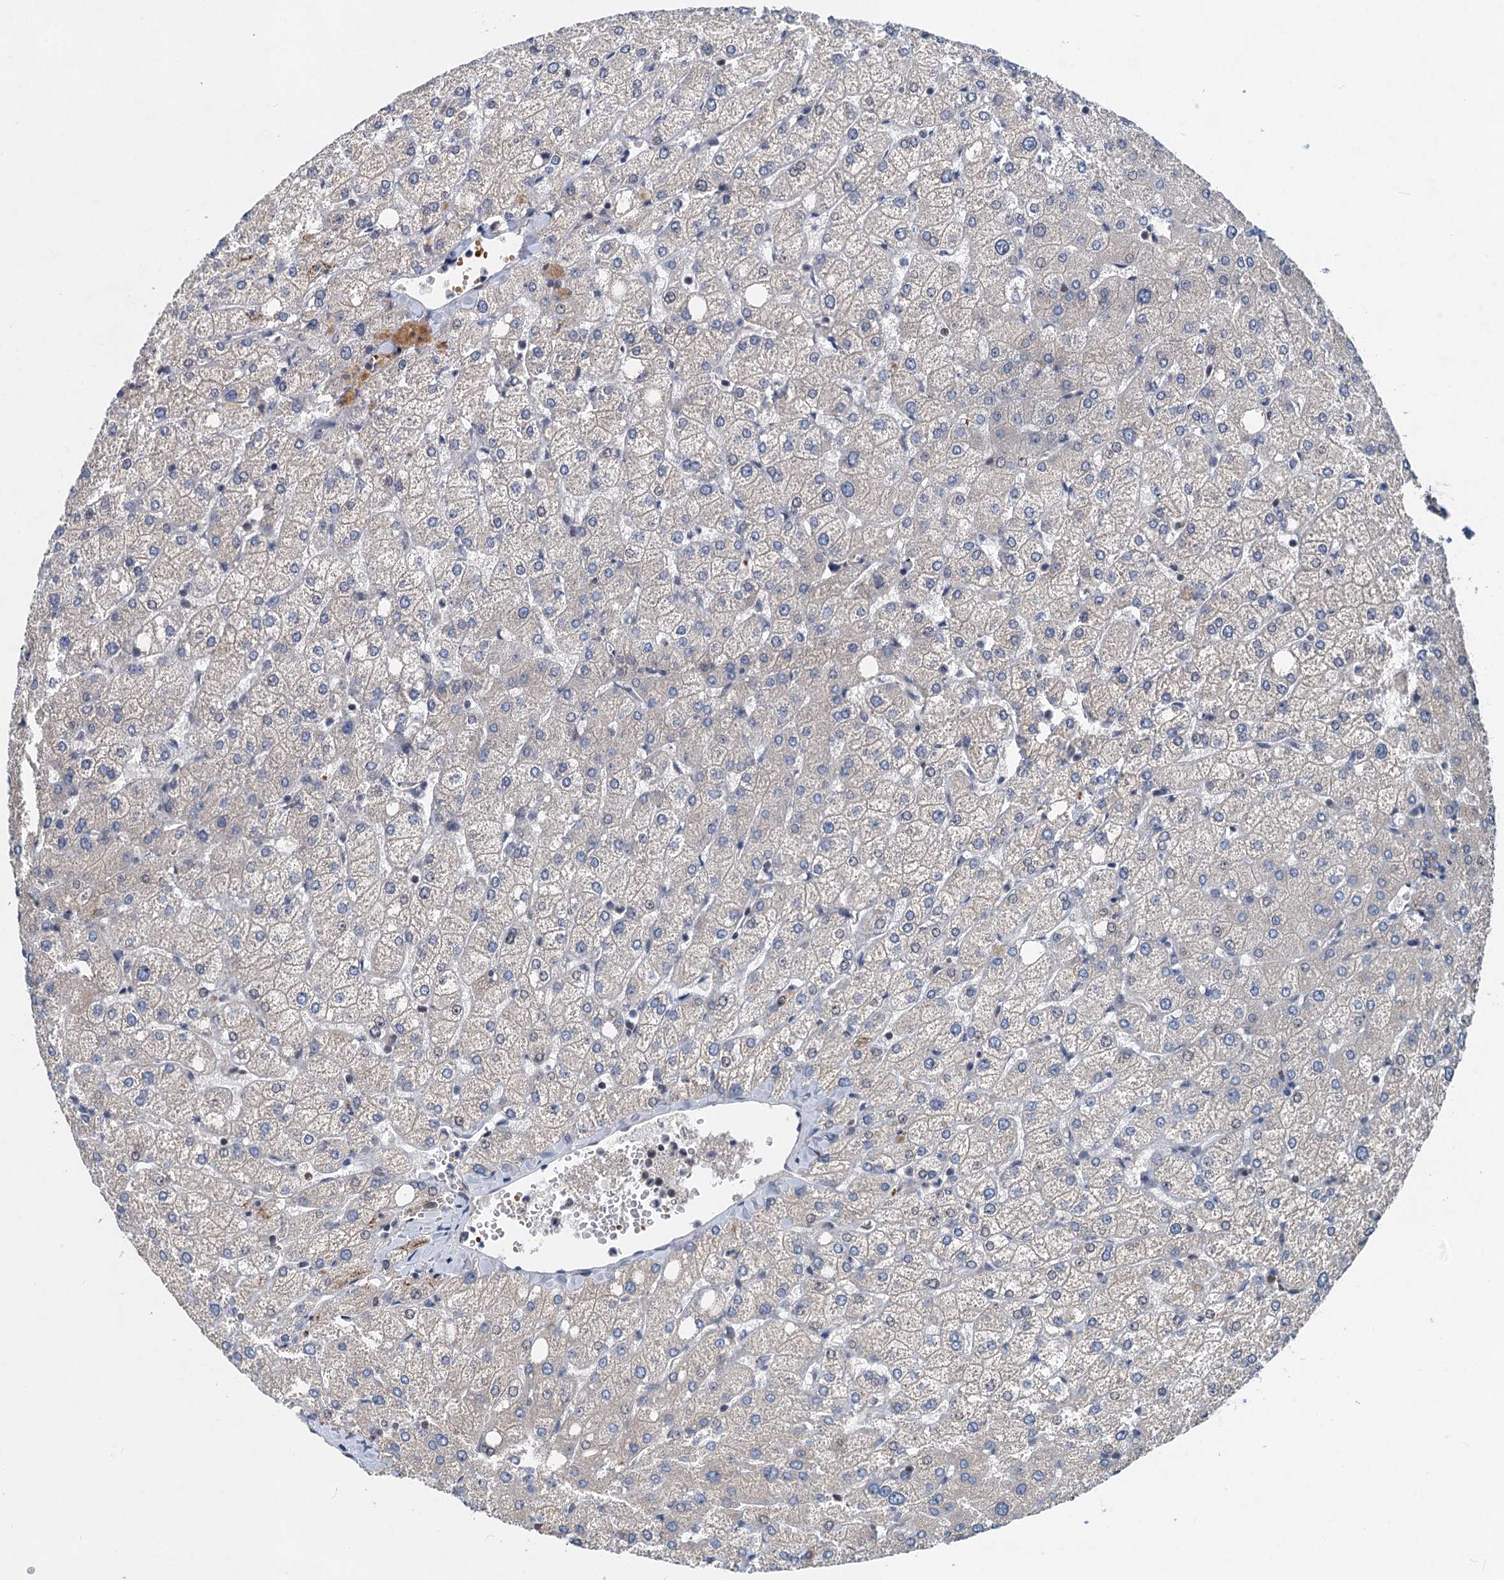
{"staining": {"intensity": "weak", "quantity": "25%-75%", "location": "cytoplasmic/membranous"}, "tissue": "liver", "cell_type": "Cholangiocytes", "image_type": "normal", "snomed": [{"axis": "morphology", "description": "Normal tissue, NOS"}, {"axis": "topography", "description": "Liver"}], "caption": "Human liver stained with a brown dye exhibits weak cytoplasmic/membranous positive expression in approximately 25%-75% of cholangiocytes.", "gene": "NBEA", "patient": {"sex": "female", "age": 54}}